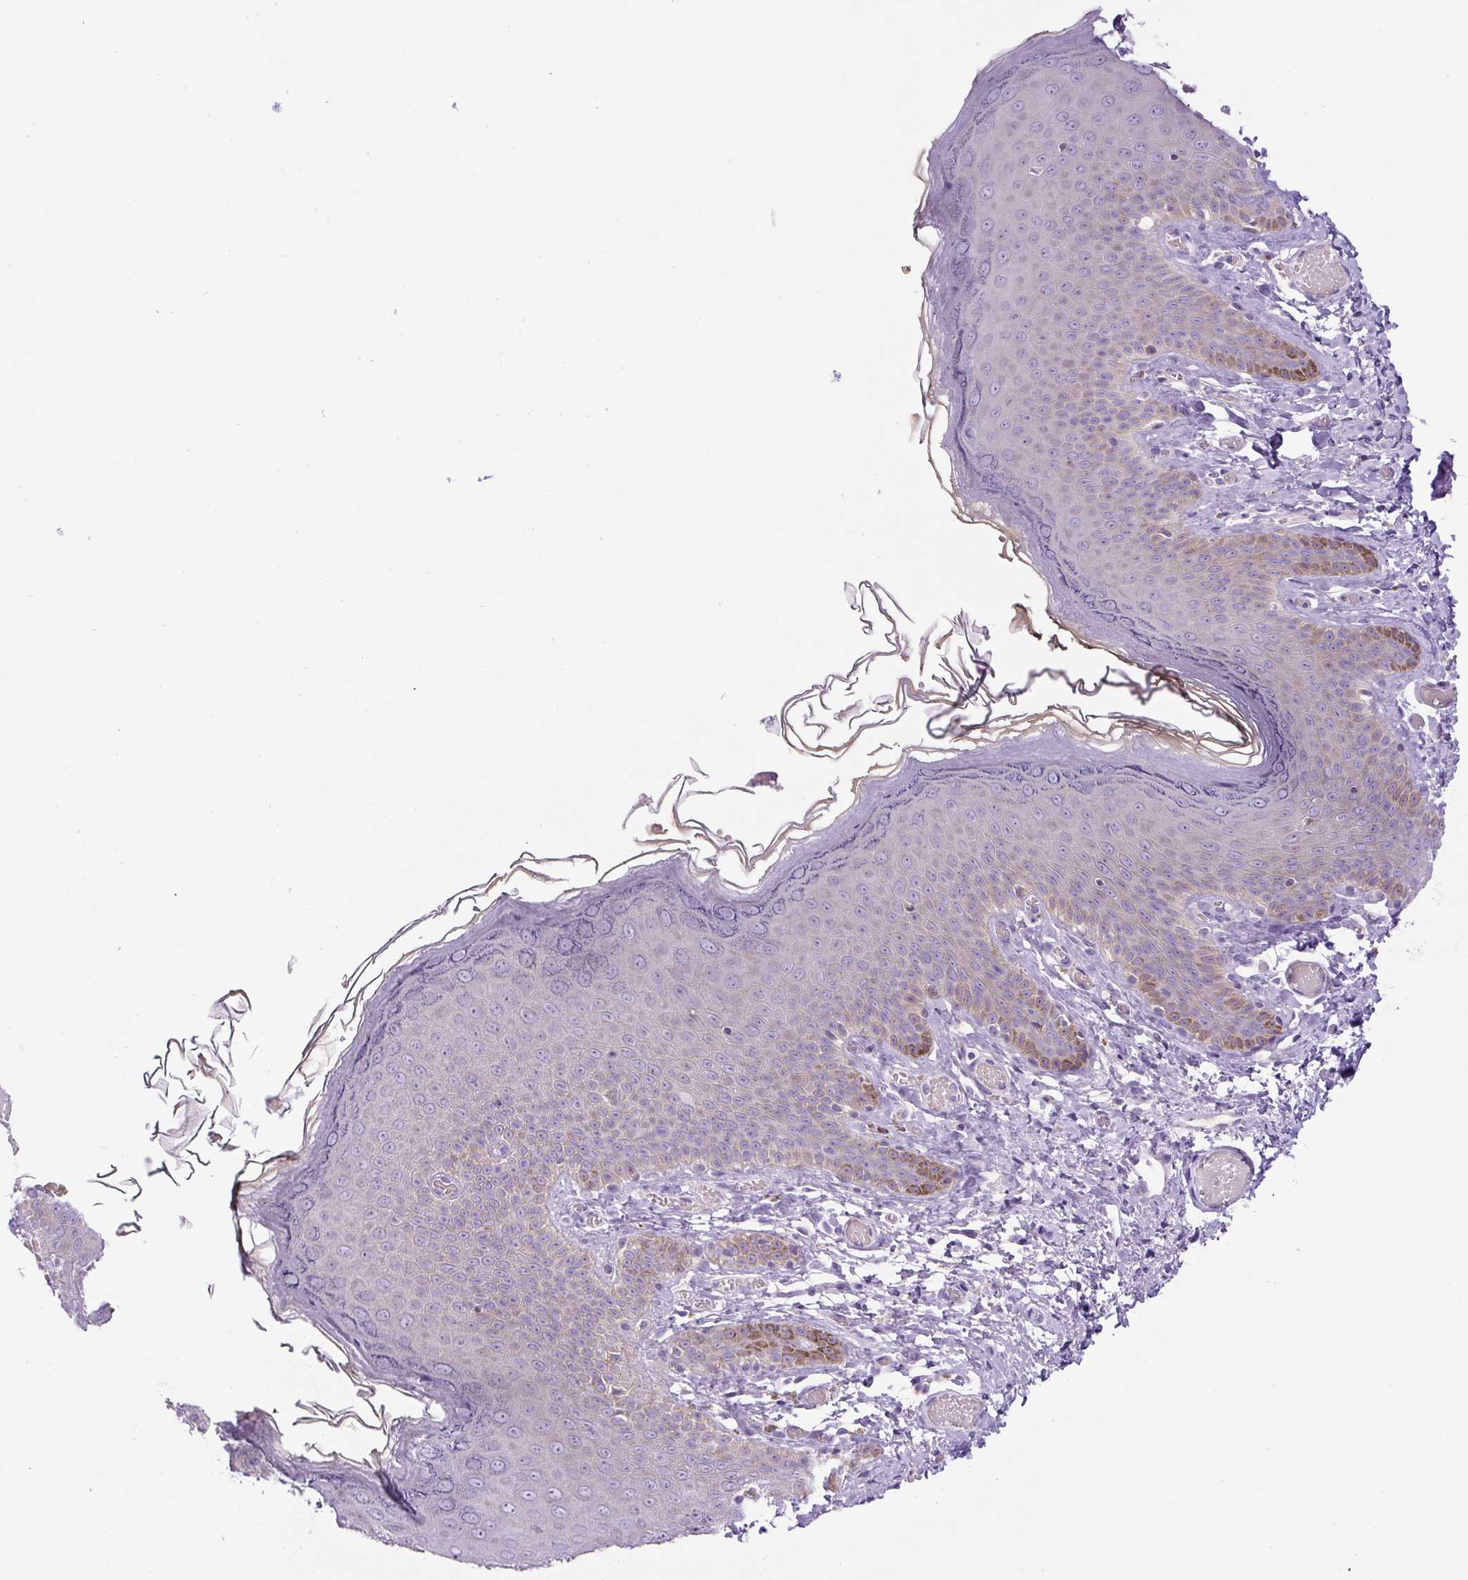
{"staining": {"intensity": "weak", "quantity": "<25%", "location": "cytoplasmic/membranous,nuclear"}, "tissue": "skin", "cell_type": "Epidermal cells", "image_type": "normal", "snomed": [{"axis": "morphology", "description": "Normal tissue, NOS"}, {"axis": "topography", "description": "Anal"}], "caption": "Immunohistochemistry (IHC) image of benign skin: human skin stained with DAB (3,3'-diaminobenzidine) exhibits no significant protein positivity in epidermal cells.", "gene": "ZNF596", "patient": {"sex": "female", "age": 40}}